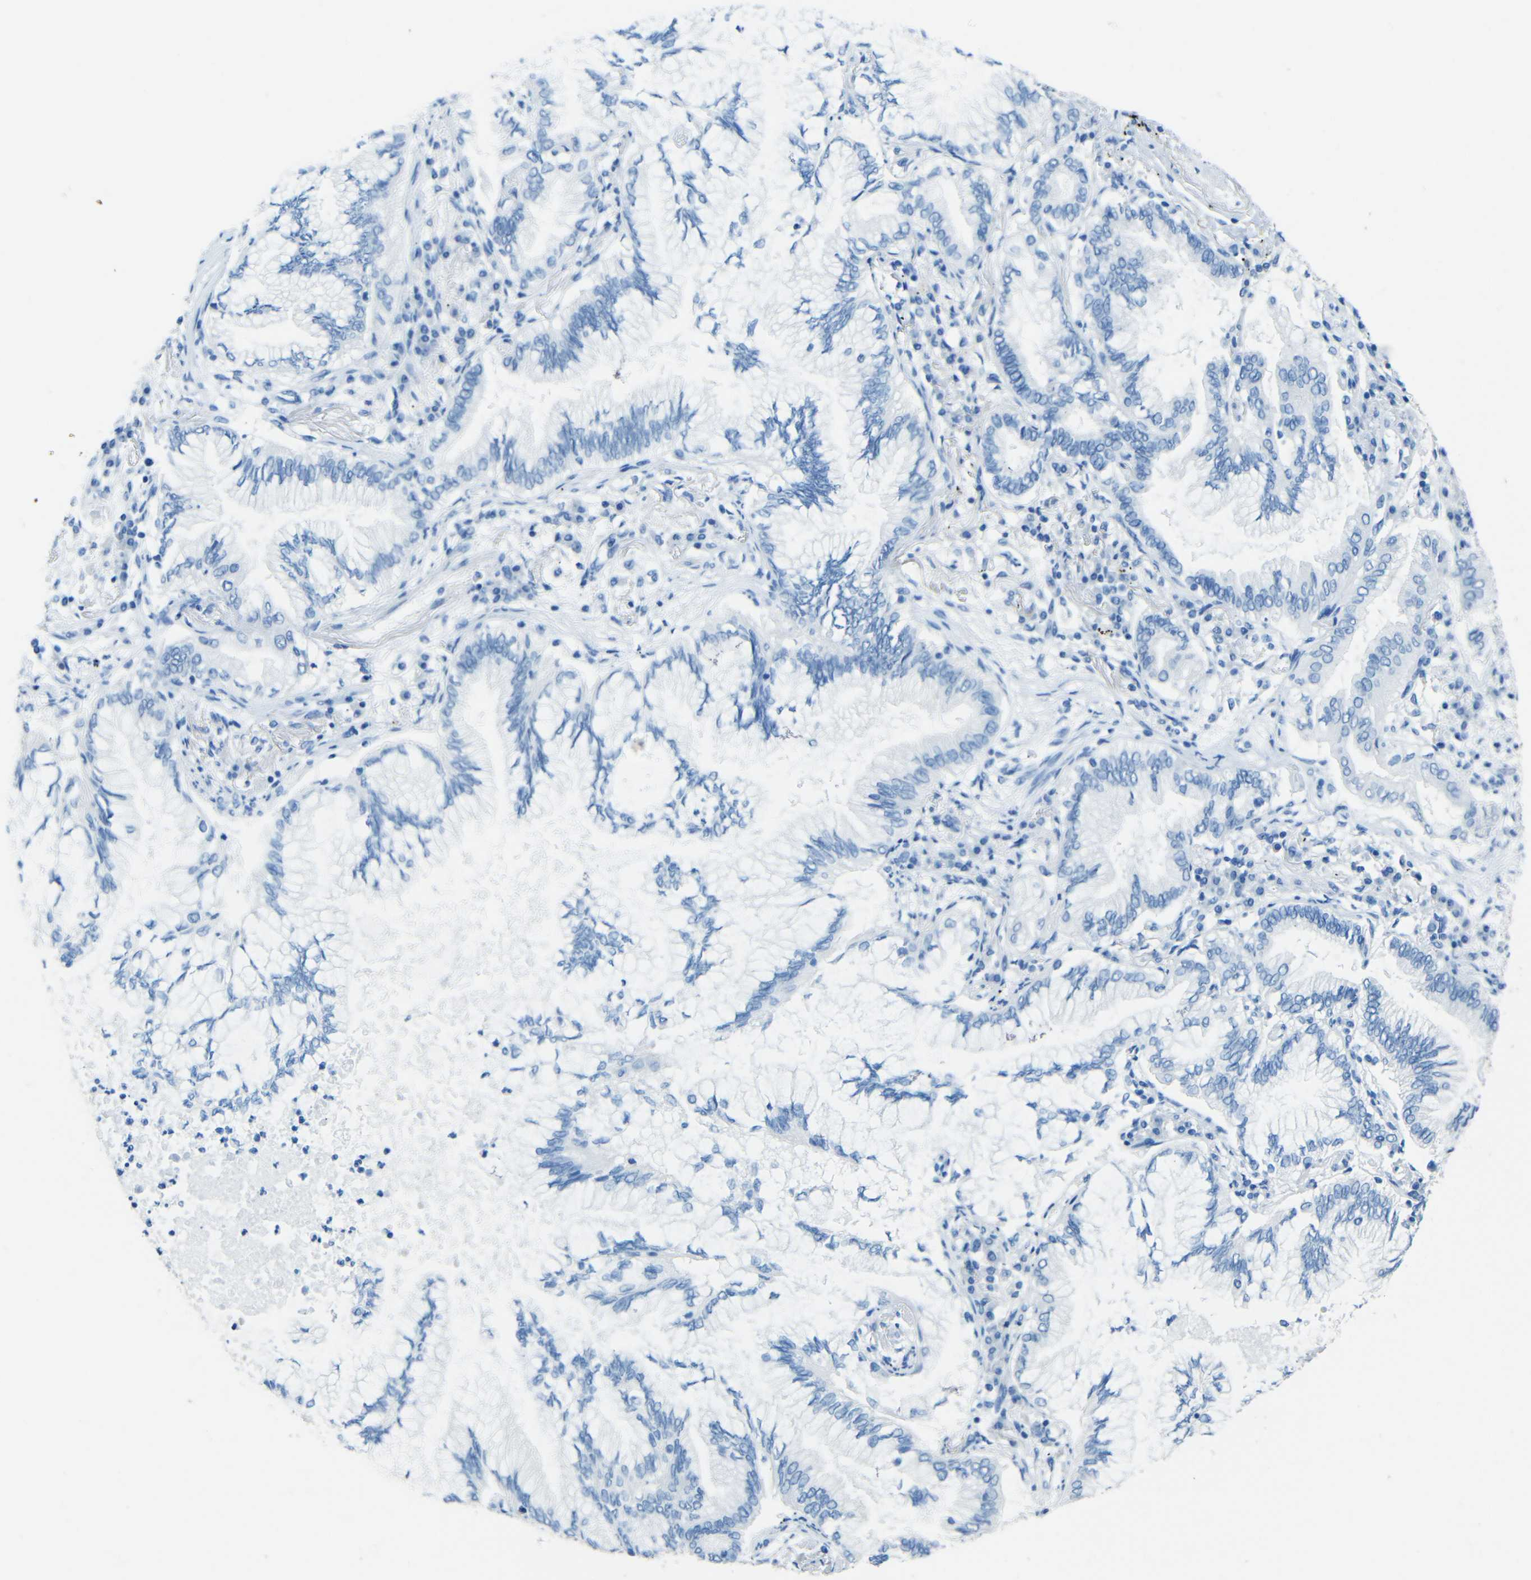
{"staining": {"intensity": "strong", "quantity": "<25%", "location": "cytoplasmic/membranous"}, "tissue": "lung cancer", "cell_type": "Tumor cells", "image_type": "cancer", "snomed": [{"axis": "morphology", "description": "Normal tissue, NOS"}, {"axis": "morphology", "description": "Adenocarcinoma, NOS"}, {"axis": "topography", "description": "Bronchus"}, {"axis": "topography", "description": "Lung"}], "caption": "IHC of adenocarcinoma (lung) shows medium levels of strong cytoplasmic/membranous expression in approximately <25% of tumor cells.", "gene": "TUBB4B", "patient": {"sex": "female", "age": 70}}